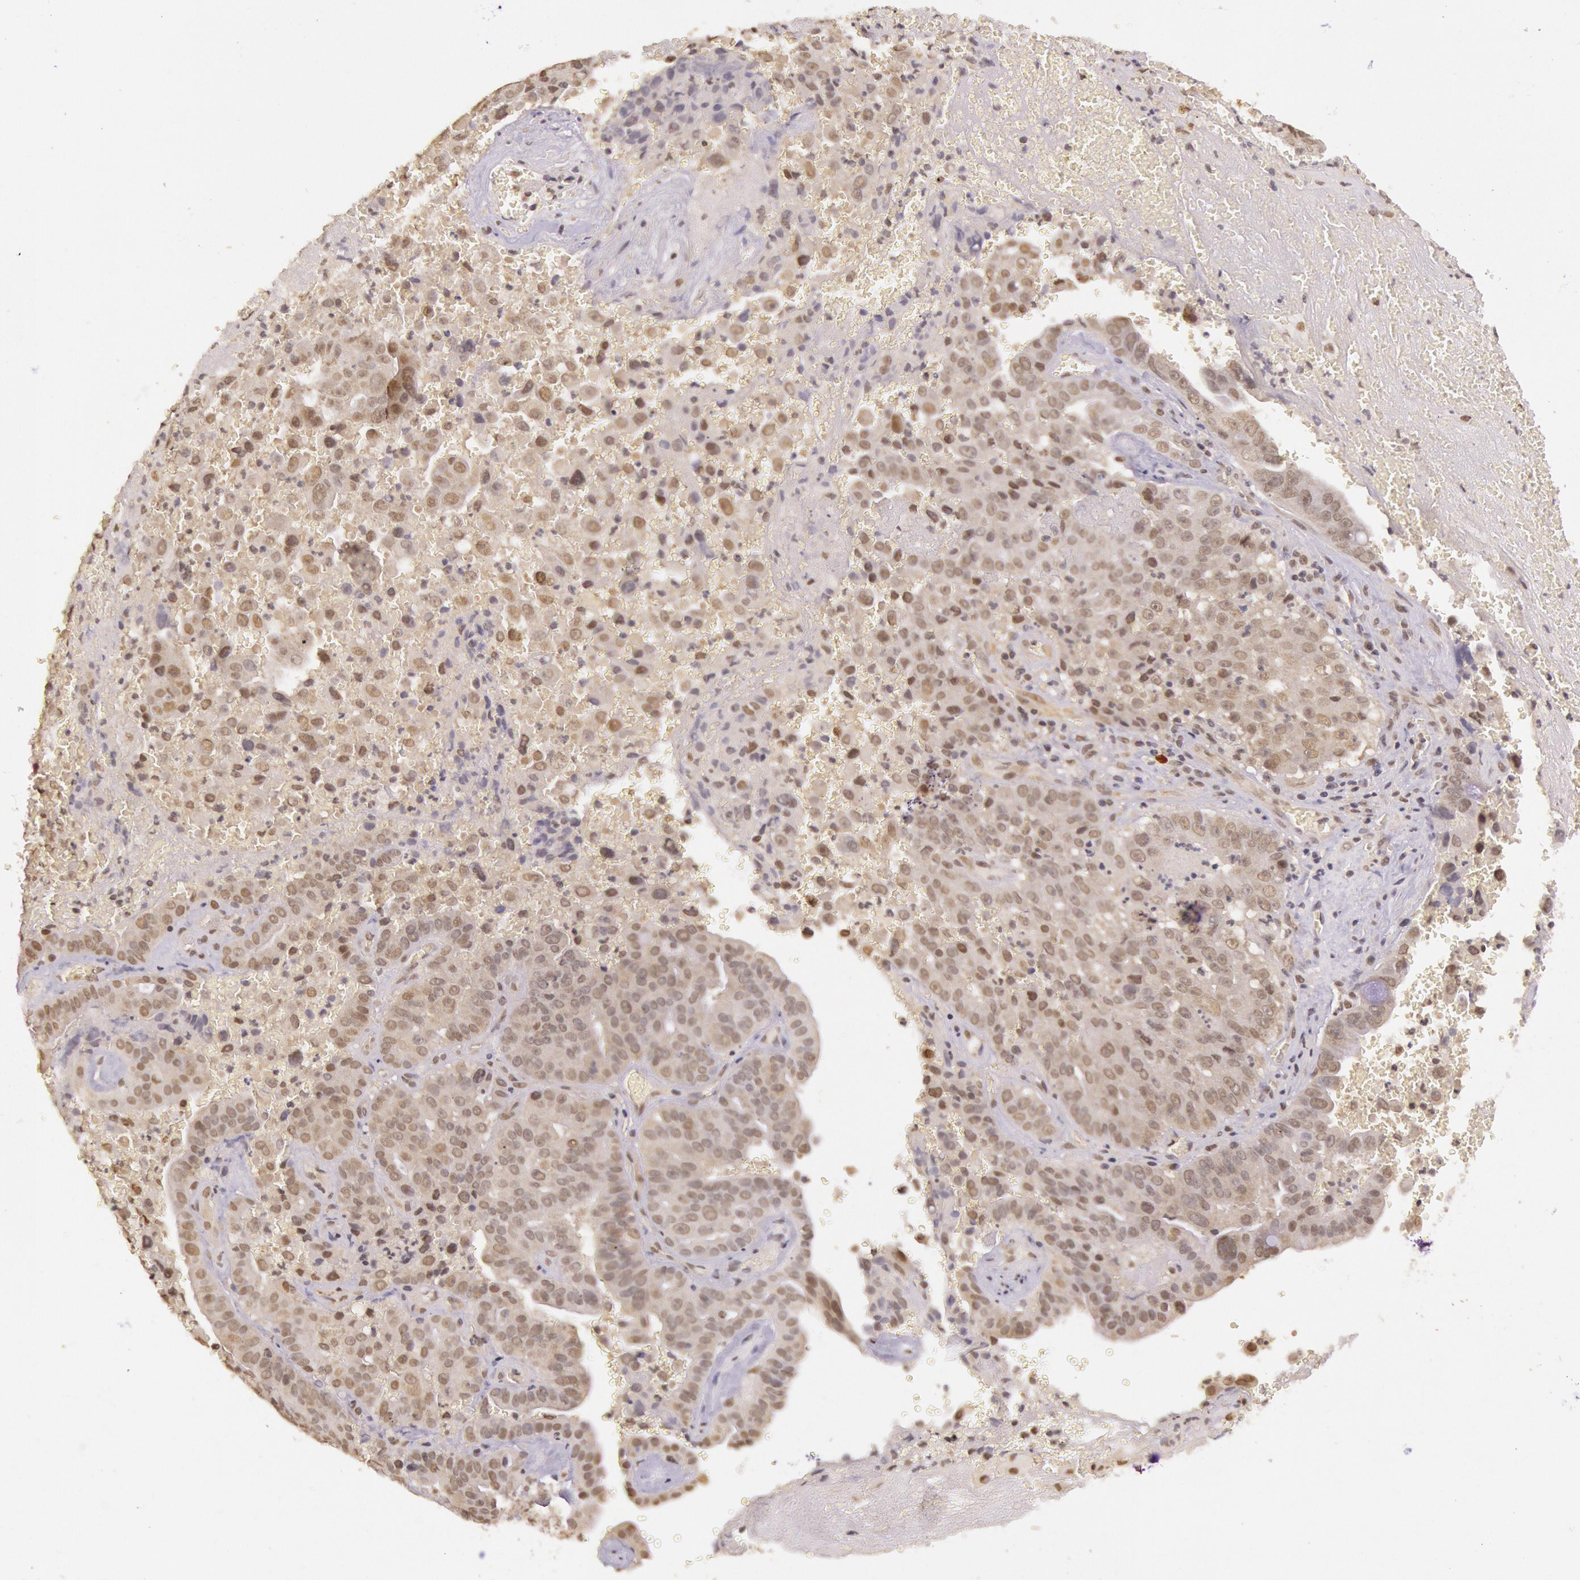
{"staining": {"intensity": "moderate", "quantity": "25%-75%", "location": "cytoplasmic/membranous,nuclear"}, "tissue": "liver cancer", "cell_type": "Tumor cells", "image_type": "cancer", "snomed": [{"axis": "morphology", "description": "Cholangiocarcinoma"}, {"axis": "topography", "description": "Liver"}], "caption": "Tumor cells demonstrate medium levels of moderate cytoplasmic/membranous and nuclear expression in approximately 25%-75% of cells in human liver cholangiocarcinoma.", "gene": "RTL10", "patient": {"sex": "female", "age": 79}}